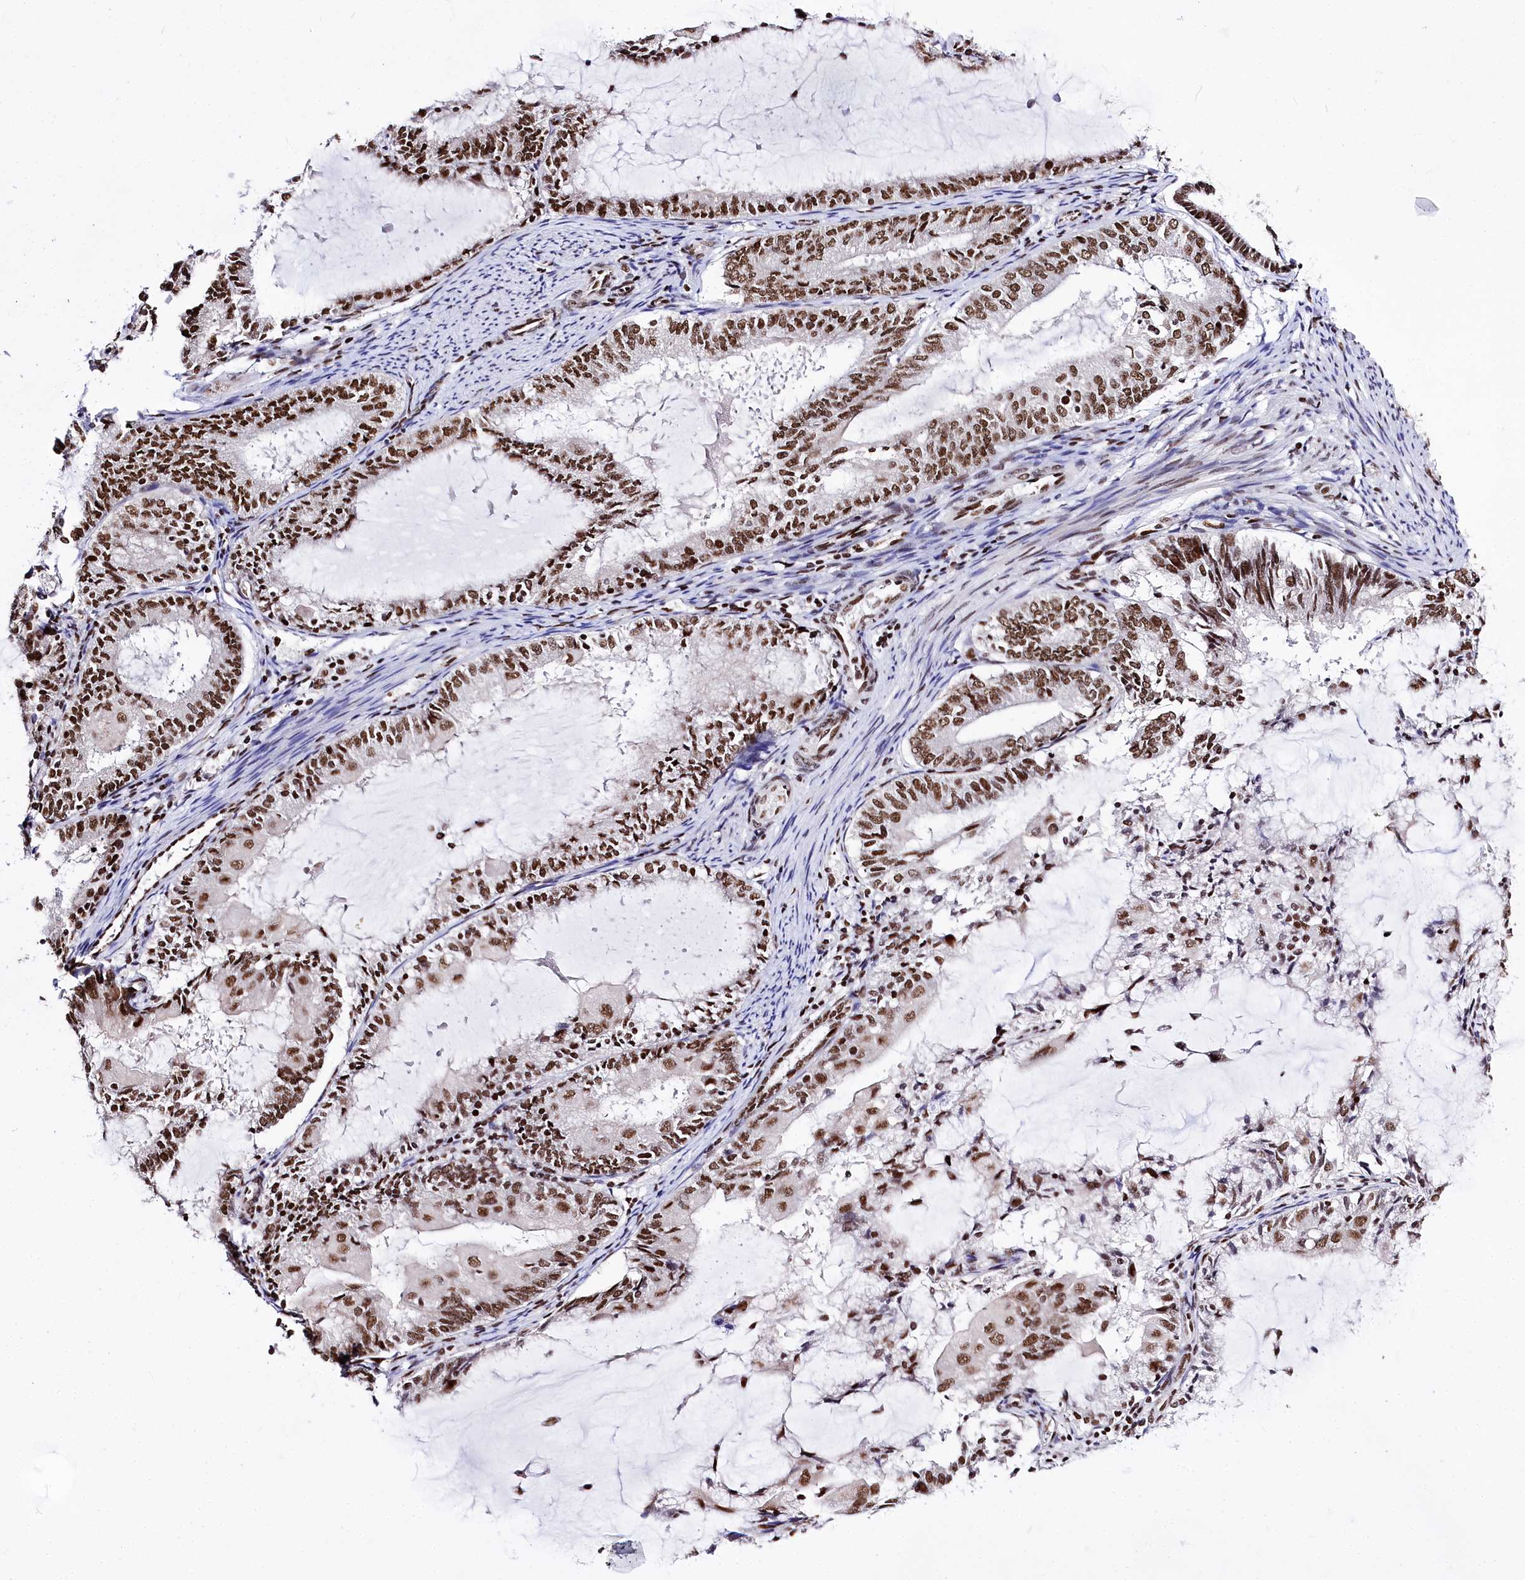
{"staining": {"intensity": "moderate", "quantity": ">75%", "location": "nuclear"}, "tissue": "endometrial cancer", "cell_type": "Tumor cells", "image_type": "cancer", "snomed": [{"axis": "morphology", "description": "Adenocarcinoma, NOS"}, {"axis": "topography", "description": "Endometrium"}], "caption": "Moderate nuclear positivity is present in approximately >75% of tumor cells in adenocarcinoma (endometrial).", "gene": "POU4F3", "patient": {"sex": "female", "age": 81}}